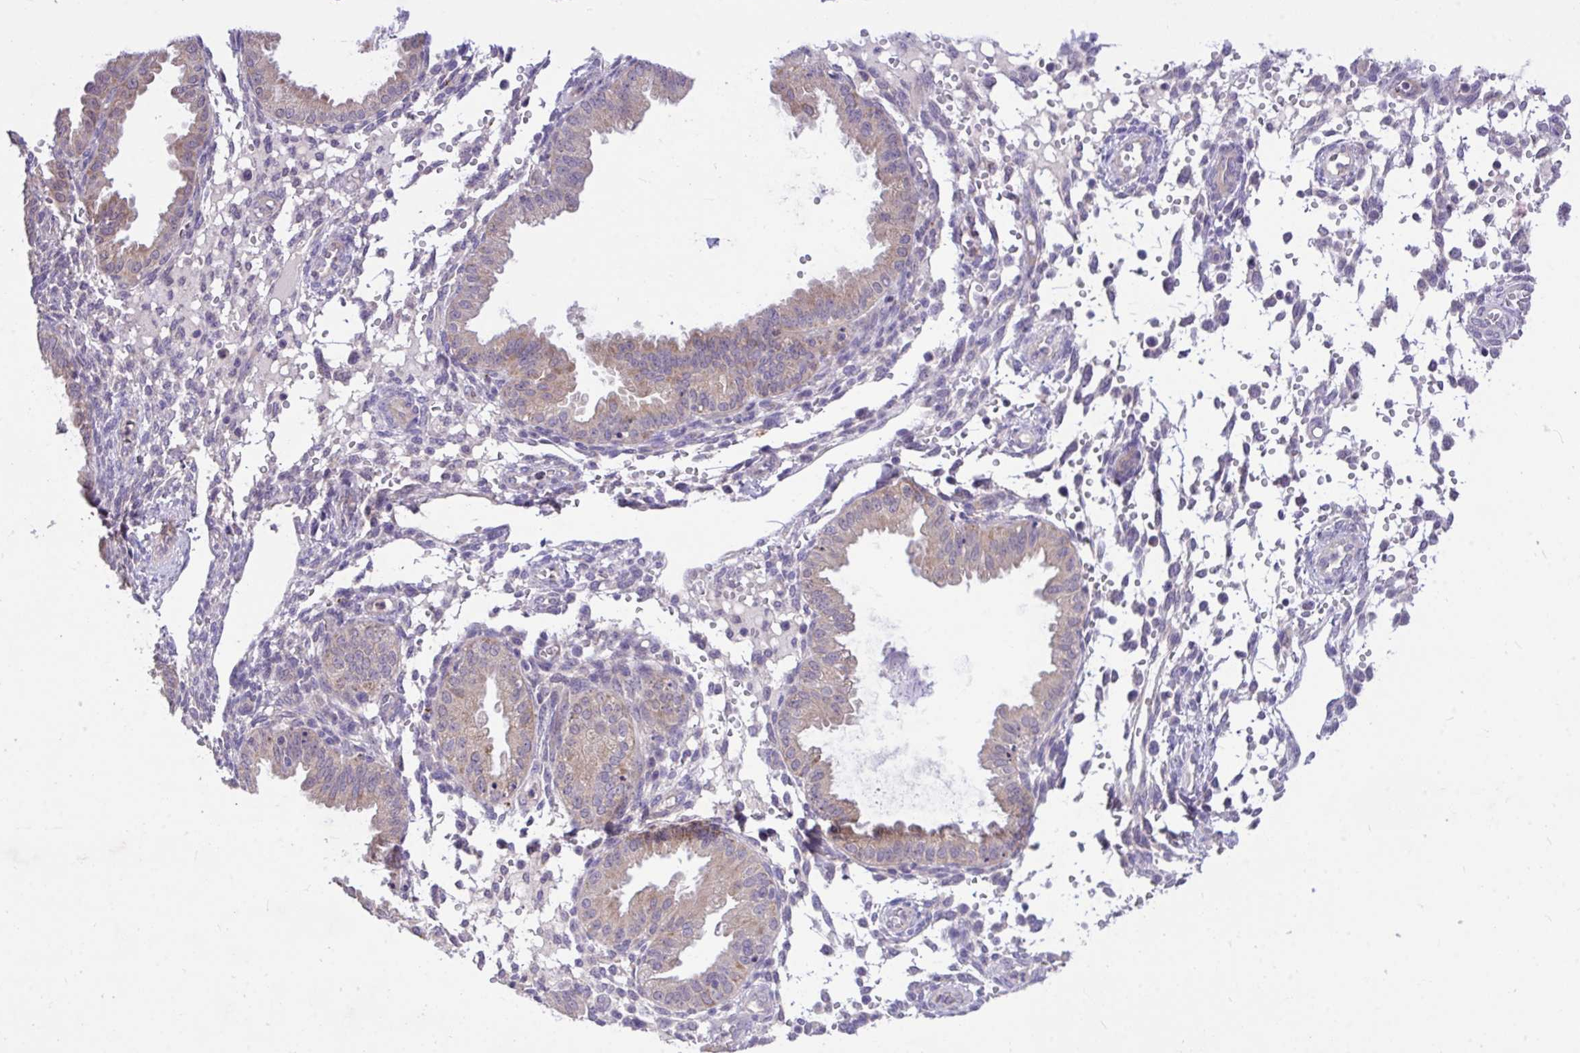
{"staining": {"intensity": "negative", "quantity": "none", "location": "none"}, "tissue": "endometrium", "cell_type": "Cells in endometrial stroma", "image_type": "normal", "snomed": [{"axis": "morphology", "description": "Normal tissue, NOS"}, {"axis": "topography", "description": "Endometrium"}], "caption": "There is no significant positivity in cells in endometrial stroma of endometrium. The staining is performed using DAB brown chromogen with nuclei counter-stained in using hematoxylin.", "gene": "MPC2", "patient": {"sex": "female", "age": 33}}